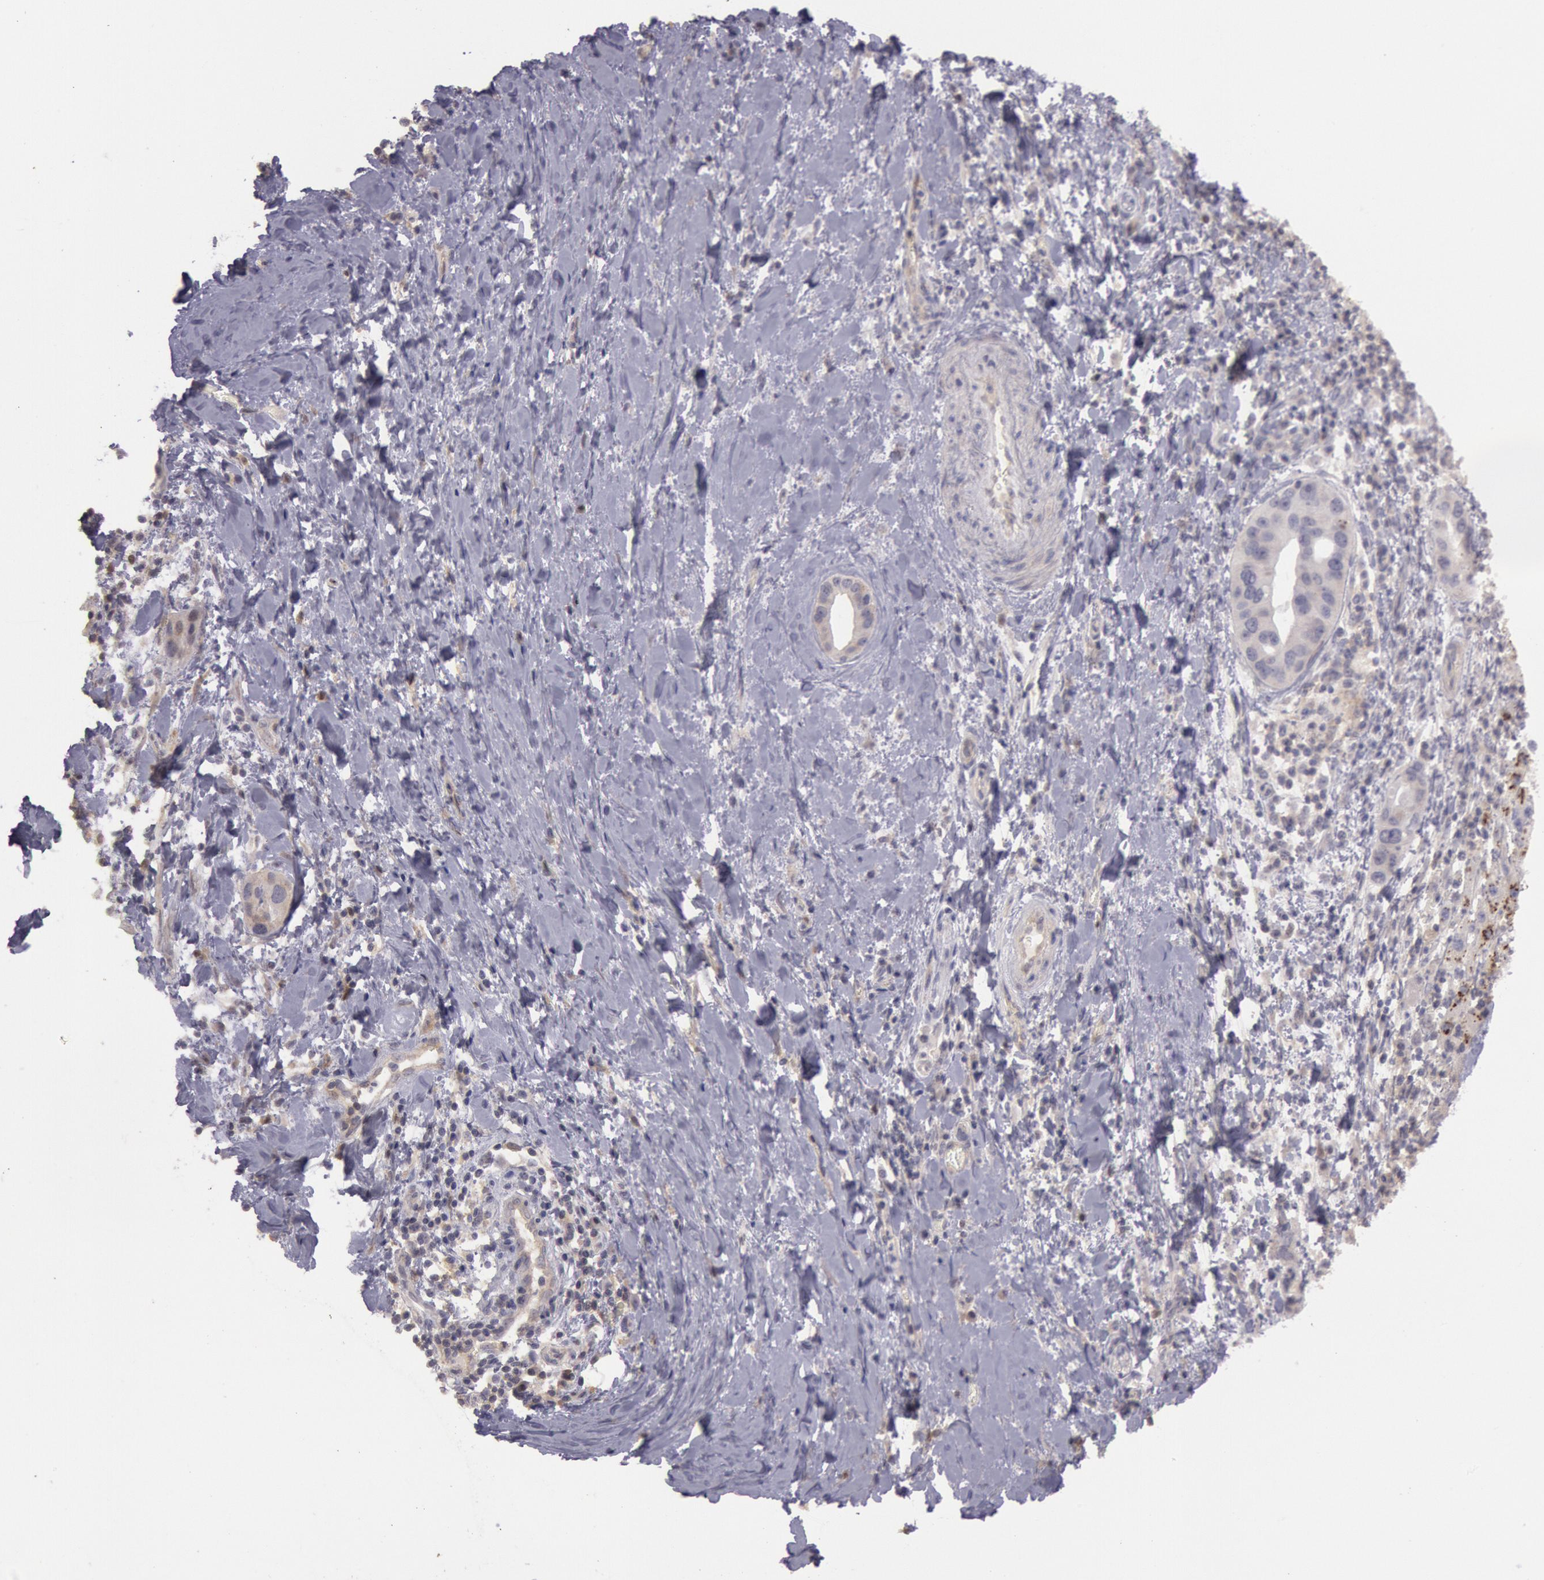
{"staining": {"intensity": "weak", "quantity": "<25%", "location": "cytoplasmic/membranous"}, "tissue": "liver cancer", "cell_type": "Tumor cells", "image_type": "cancer", "snomed": [{"axis": "morphology", "description": "Cholangiocarcinoma"}, {"axis": "topography", "description": "Liver"}], "caption": "High power microscopy histopathology image of an immunohistochemistry micrograph of liver cancer (cholangiocarcinoma), revealing no significant staining in tumor cells.", "gene": "TRIB2", "patient": {"sex": "female", "age": 65}}